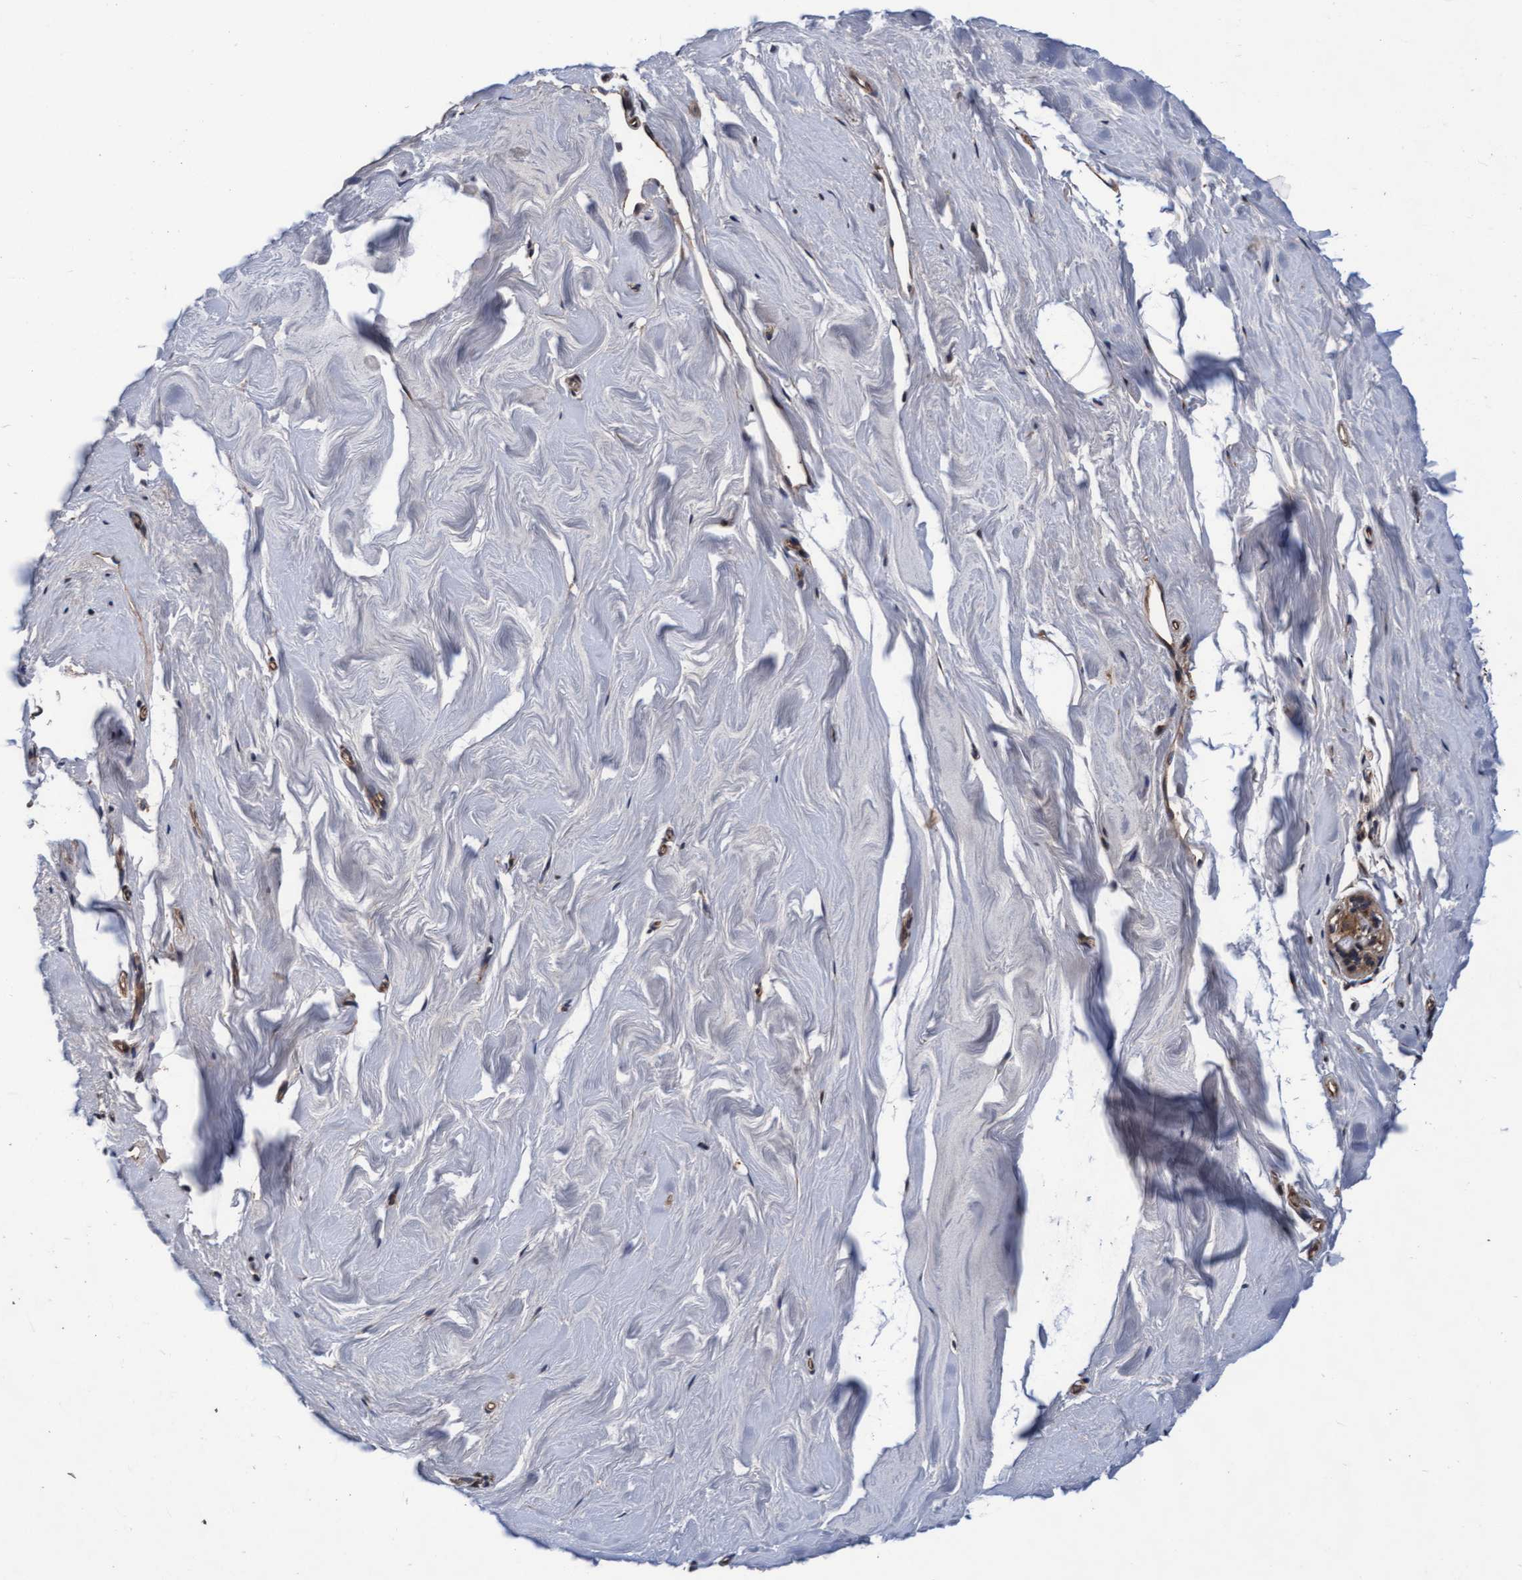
{"staining": {"intensity": "moderate", "quantity": ">75%", "location": "cytoplasmic/membranous"}, "tissue": "breast", "cell_type": "Adipocytes", "image_type": "normal", "snomed": [{"axis": "morphology", "description": "Normal tissue, NOS"}, {"axis": "topography", "description": "Breast"}], "caption": "This histopathology image demonstrates benign breast stained with immunohistochemistry to label a protein in brown. The cytoplasmic/membranous of adipocytes show moderate positivity for the protein. Nuclei are counter-stained blue.", "gene": "EFCAB13", "patient": {"sex": "female", "age": 62}}